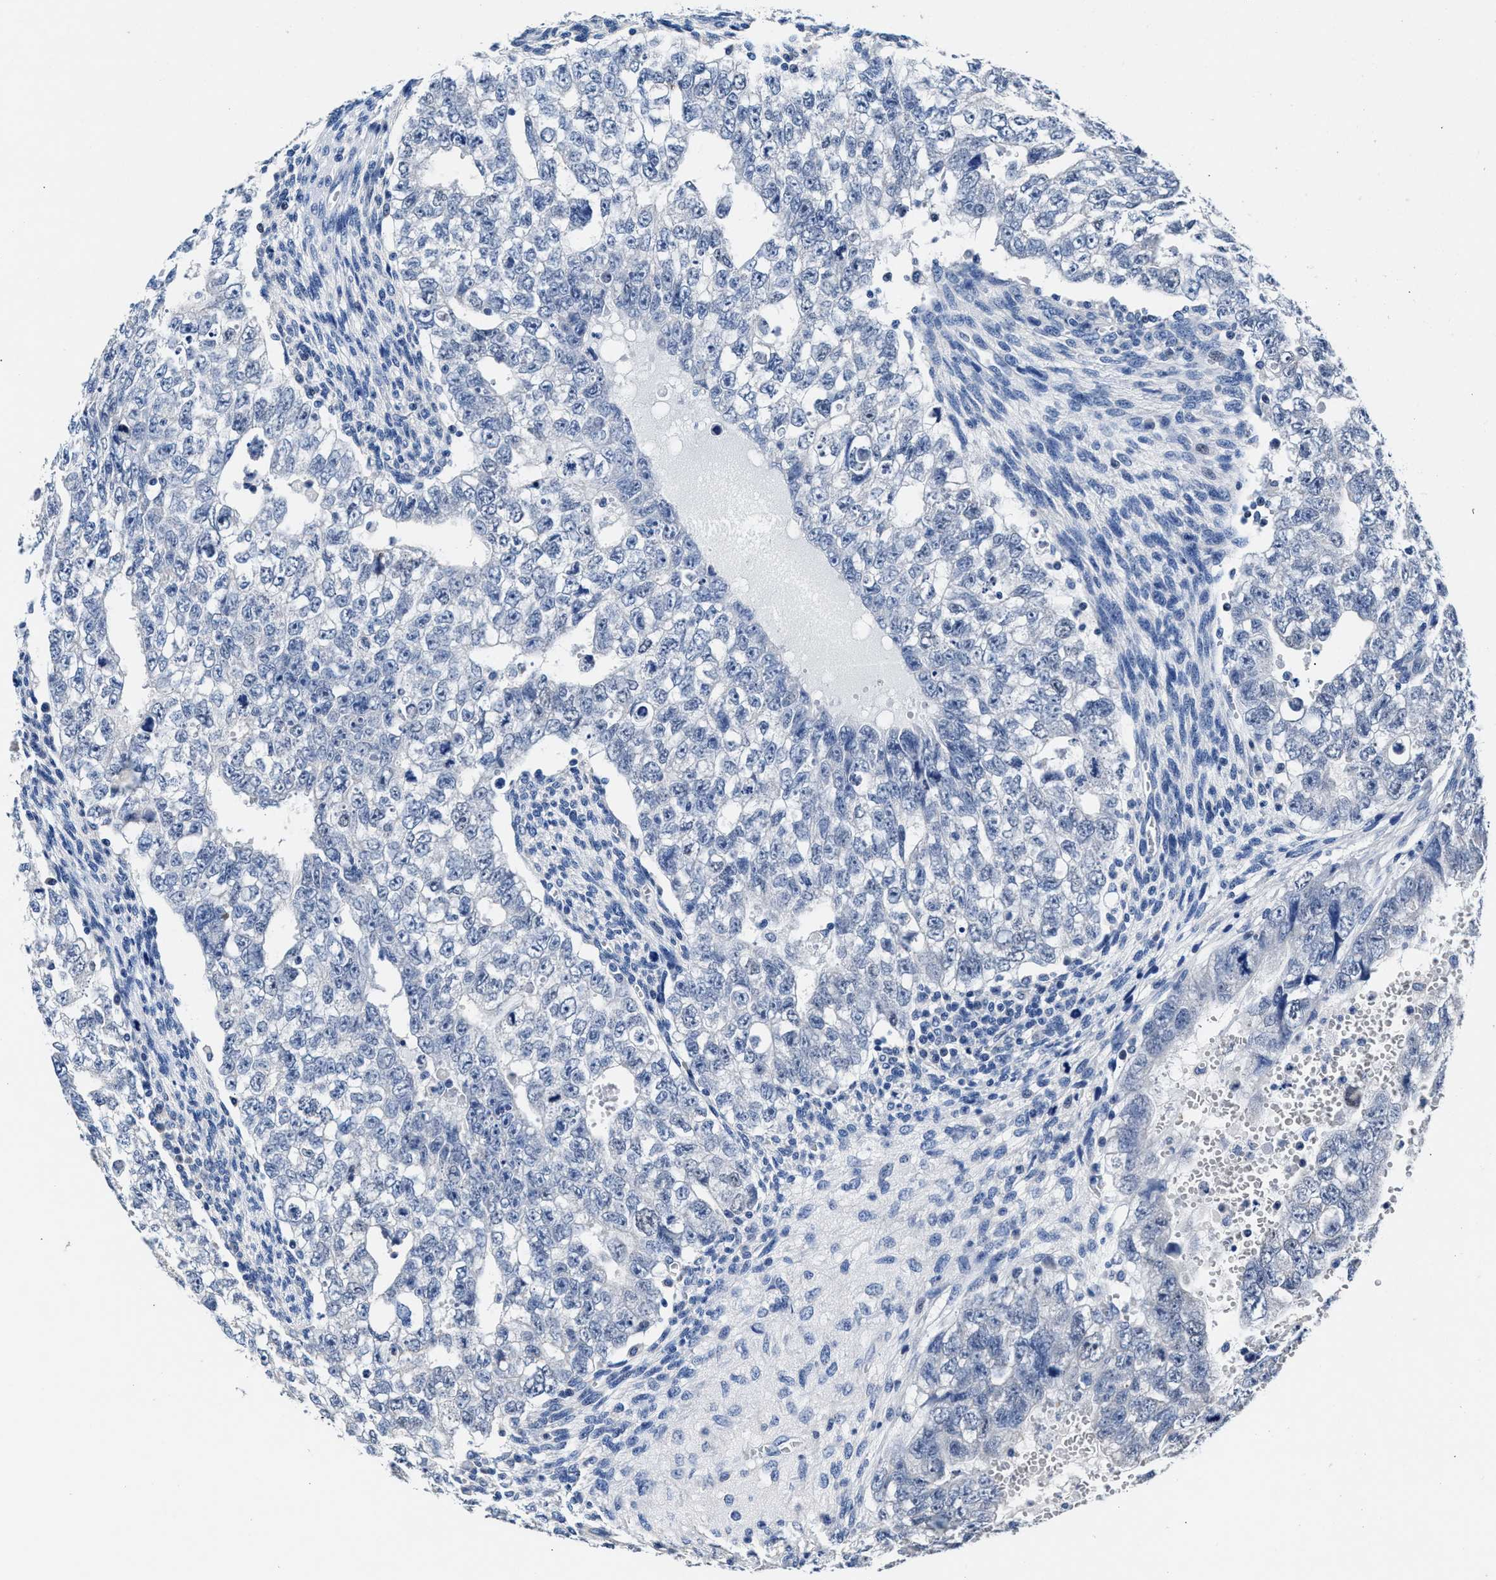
{"staining": {"intensity": "negative", "quantity": "none", "location": "none"}, "tissue": "testis cancer", "cell_type": "Tumor cells", "image_type": "cancer", "snomed": [{"axis": "morphology", "description": "Seminoma, NOS"}, {"axis": "morphology", "description": "Carcinoma, Embryonal, NOS"}, {"axis": "topography", "description": "Testis"}], "caption": "DAB immunohistochemical staining of testis embryonal carcinoma exhibits no significant expression in tumor cells.", "gene": "GSTM1", "patient": {"sex": "male", "age": 38}}